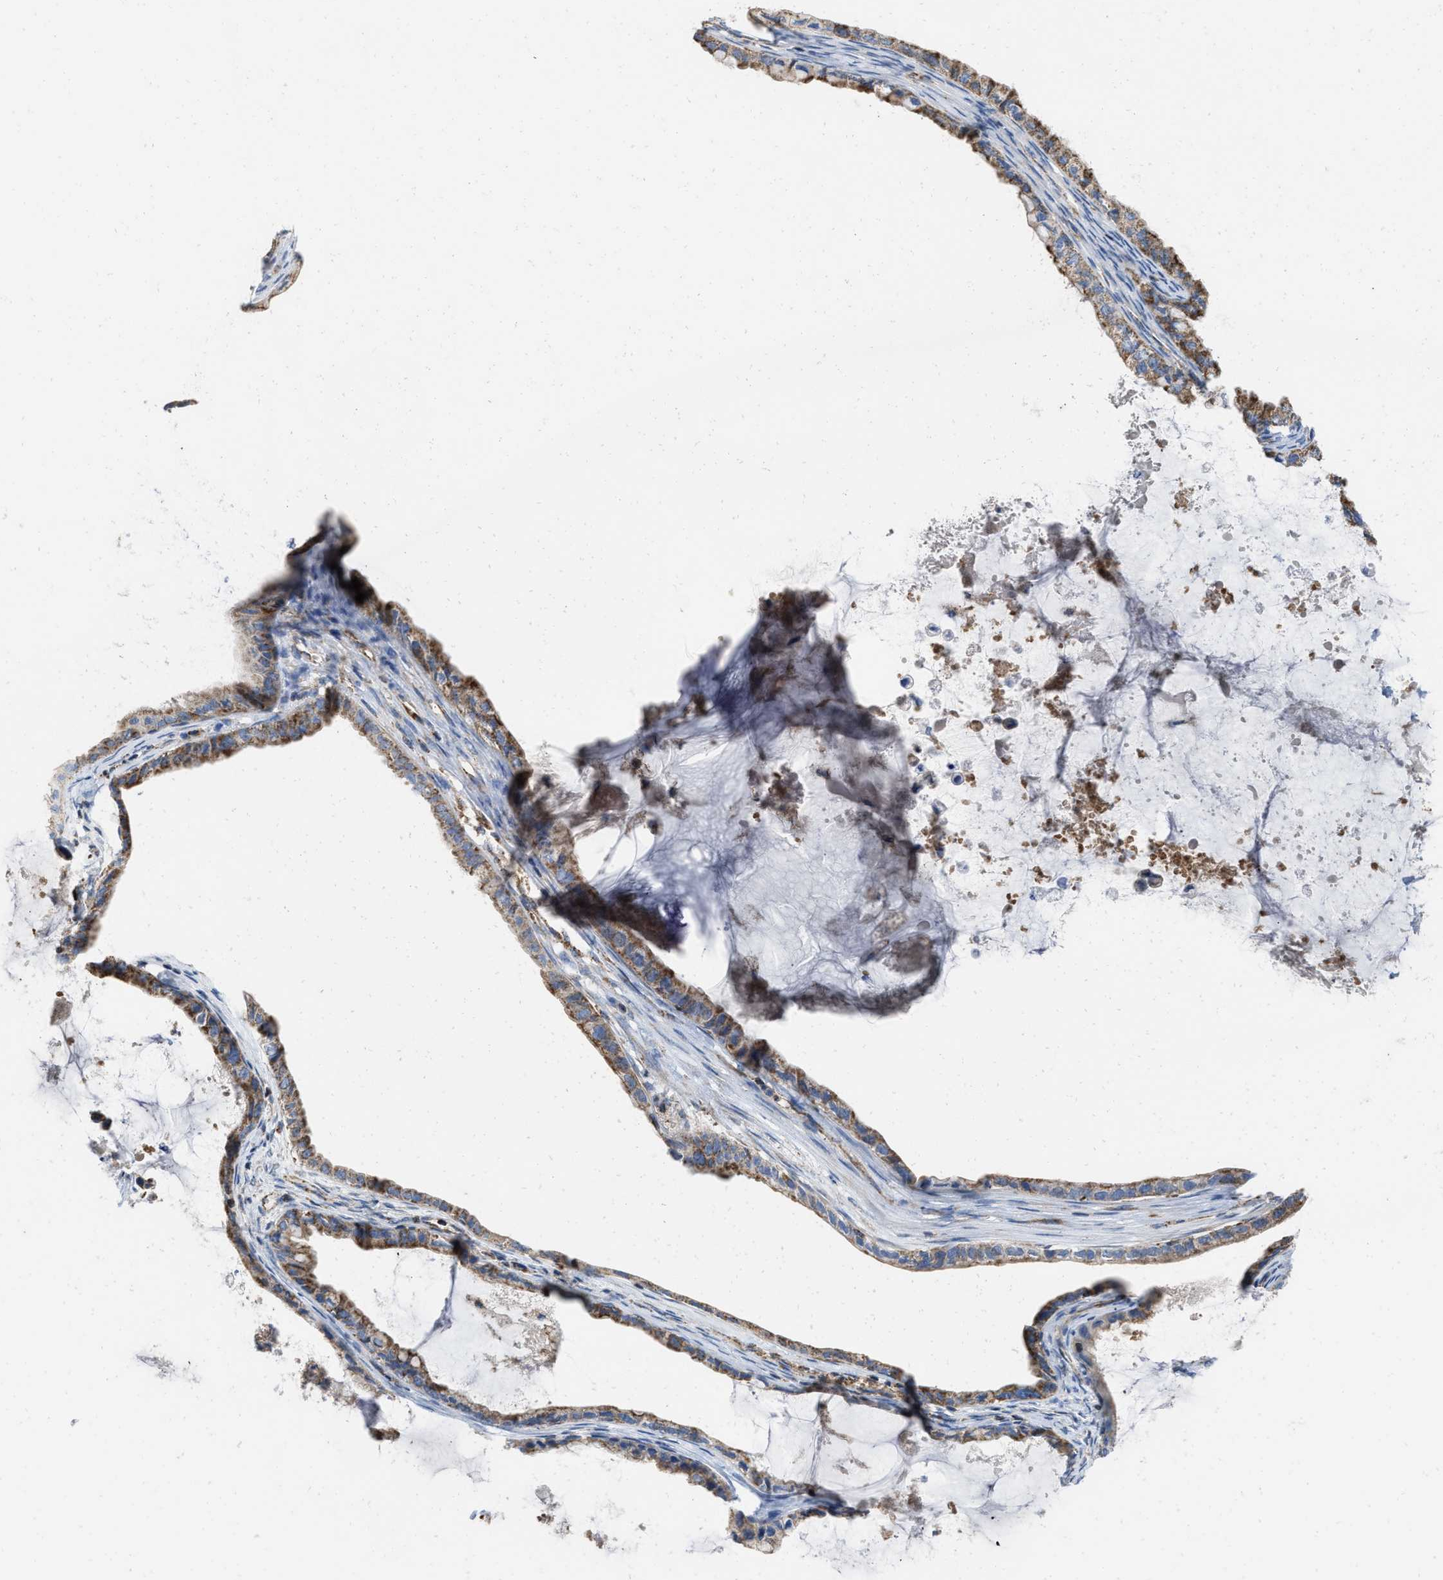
{"staining": {"intensity": "moderate", "quantity": ">75%", "location": "cytoplasmic/membranous"}, "tissue": "ovarian cancer", "cell_type": "Tumor cells", "image_type": "cancer", "snomed": [{"axis": "morphology", "description": "Cystadenocarcinoma, mucinous, NOS"}, {"axis": "topography", "description": "Ovary"}], "caption": "Mucinous cystadenocarcinoma (ovarian) tissue exhibits moderate cytoplasmic/membranous positivity in about >75% of tumor cells, visualized by immunohistochemistry. Immunohistochemistry stains the protein of interest in brown and the nuclei are stained blue.", "gene": "GRB10", "patient": {"sex": "female", "age": 80}}